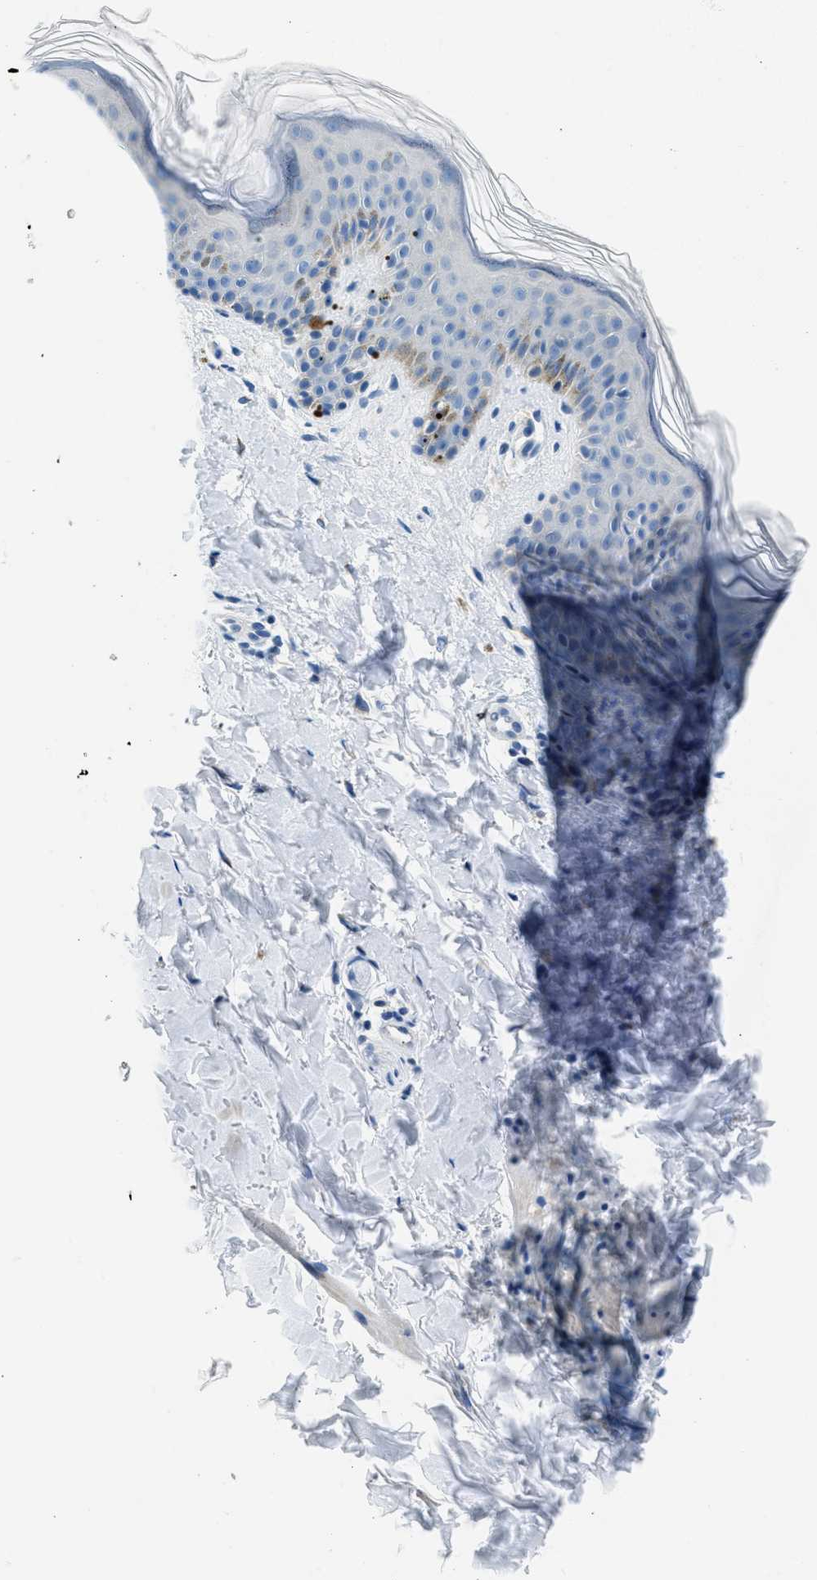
{"staining": {"intensity": "negative", "quantity": "none", "location": "none"}, "tissue": "skin", "cell_type": "Fibroblasts", "image_type": "normal", "snomed": [{"axis": "morphology", "description": "Normal tissue, NOS"}, {"axis": "topography", "description": "Skin"}], "caption": "Immunohistochemistry (IHC) histopathology image of benign human skin stained for a protein (brown), which shows no positivity in fibroblasts.", "gene": "CLDN18", "patient": {"sex": "male", "age": 40}}